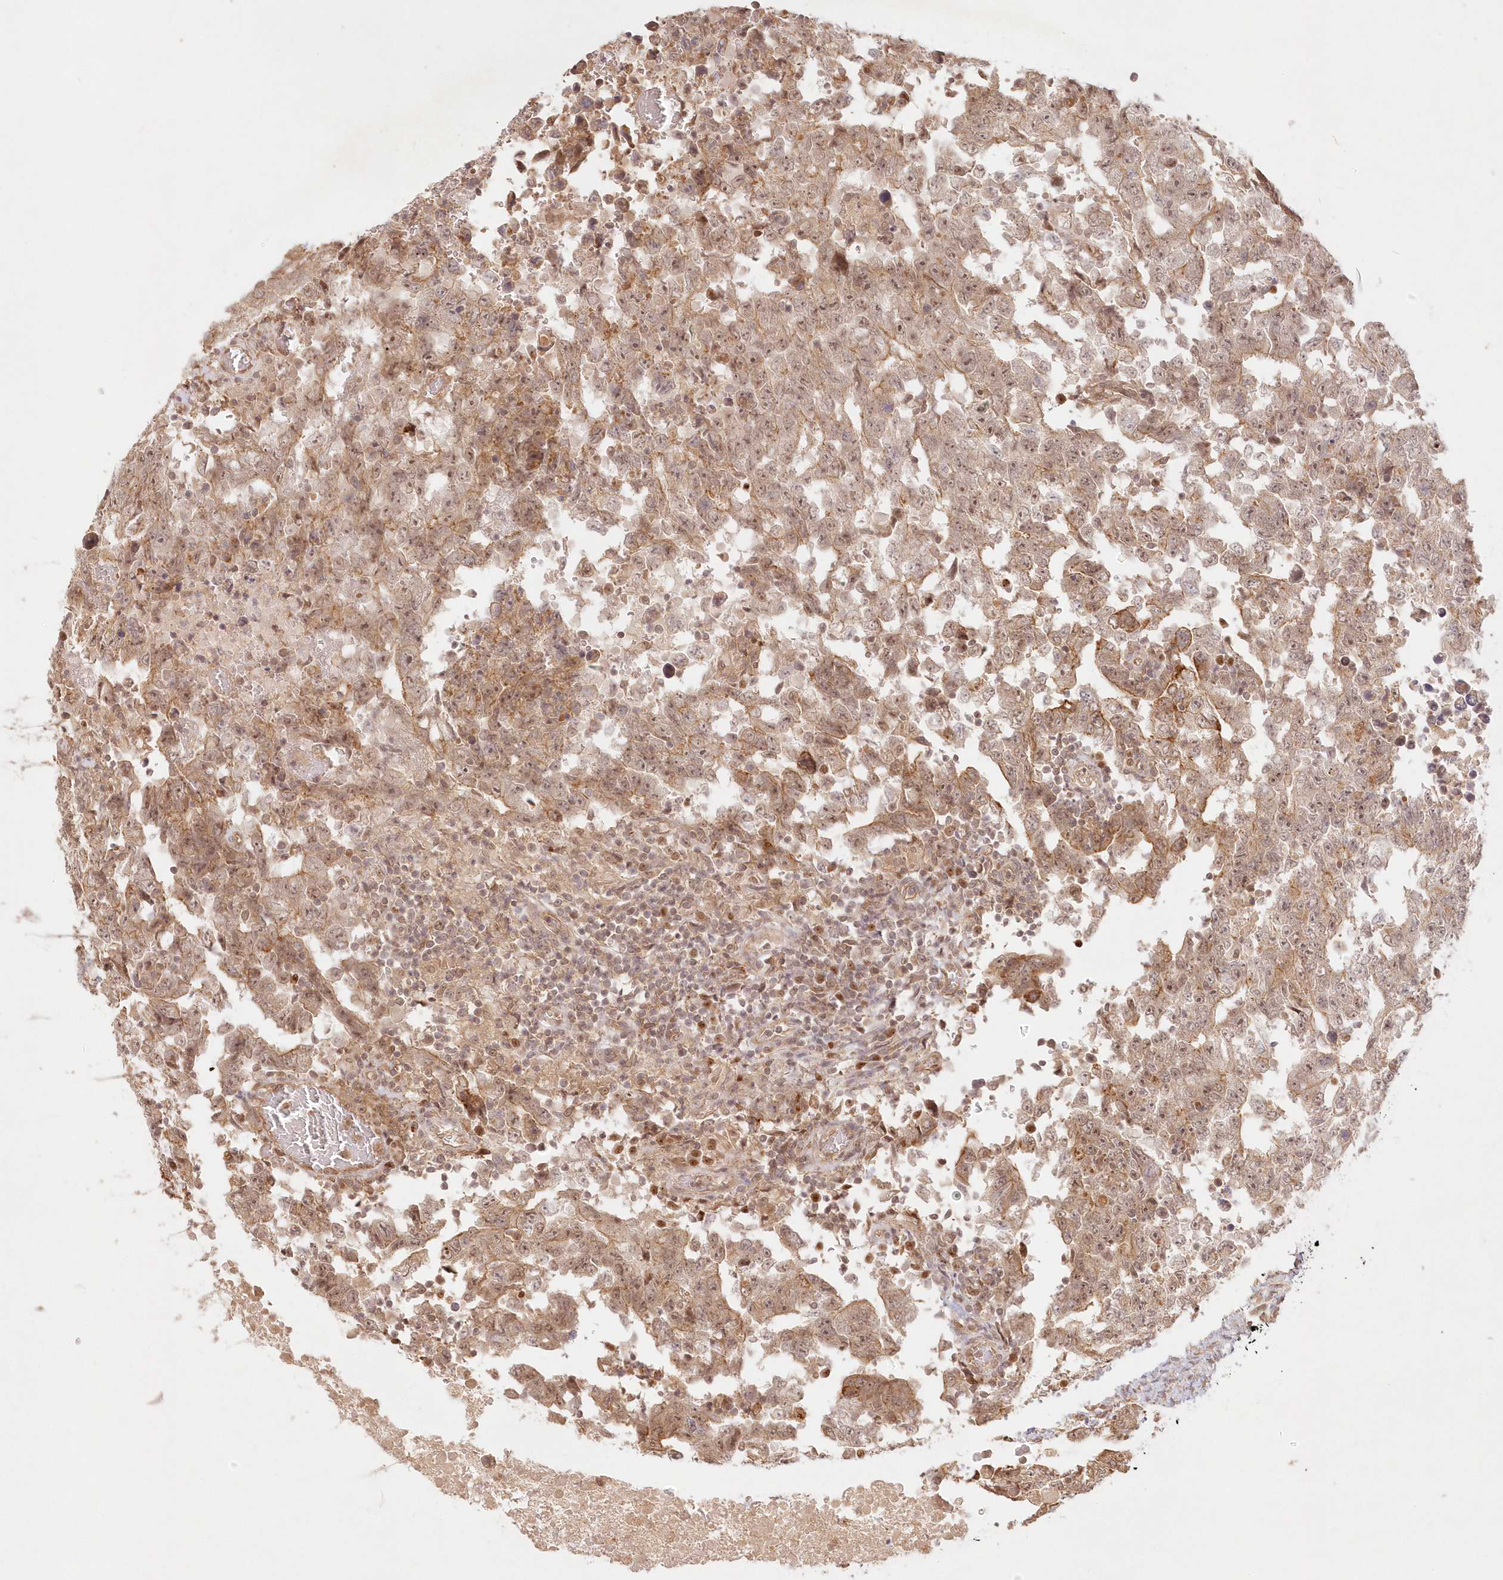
{"staining": {"intensity": "moderate", "quantity": ">75%", "location": "cytoplasmic/membranous,nuclear"}, "tissue": "testis cancer", "cell_type": "Tumor cells", "image_type": "cancer", "snomed": [{"axis": "morphology", "description": "Carcinoma, Embryonal, NOS"}, {"axis": "topography", "description": "Testis"}], "caption": "A medium amount of moderate cytoplasmic/membranous and nuclear positivity is identified in approximately >75% of tumor cells in testis embryonal carcinoma tissue.", "gene": "KIAA0232", "patient": {"sex": "male", "age": 26}}